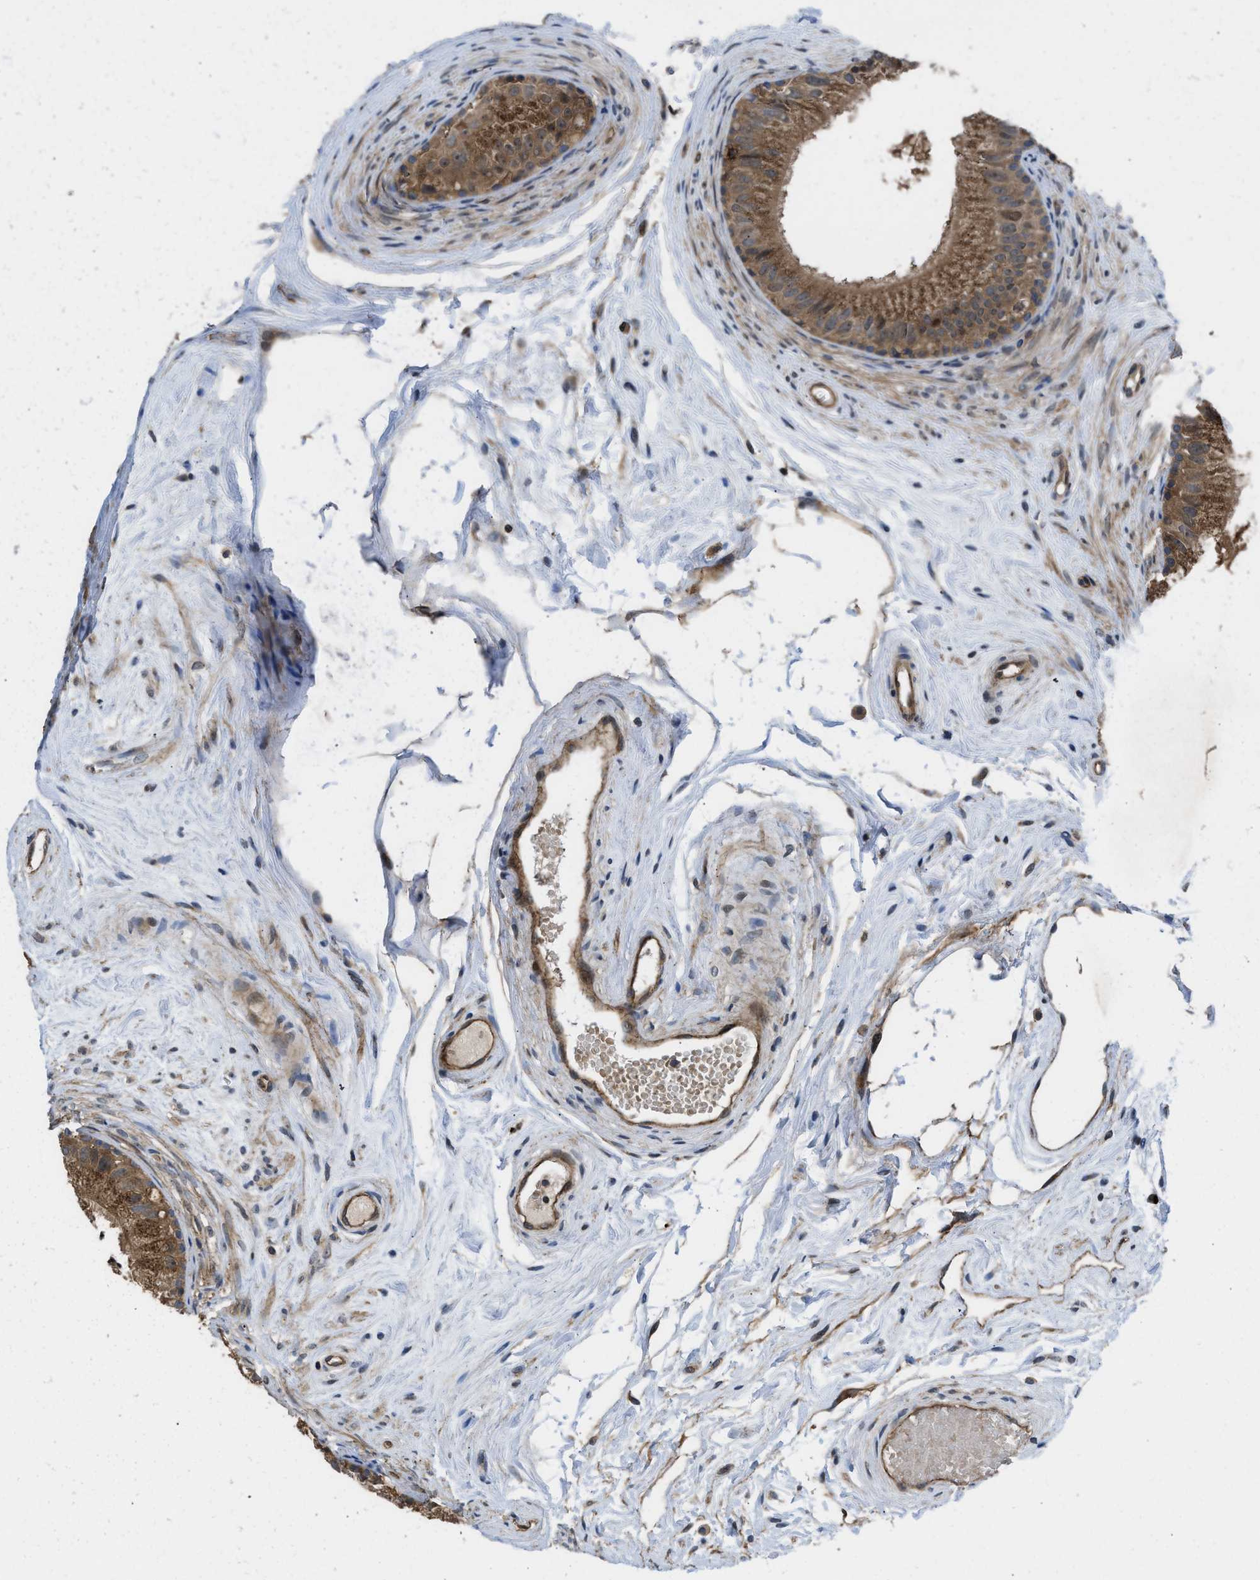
{"staining": {"intensity": "moderate", "quantity": ">75%", "location": "cytoplasmic/membranous"}, "tissue": "epididymis", "cell_type": "Glandular cells", "image_type": "normal", "snomed": [{"axis": "morphology", "description": "Normal tissue, NOS"}, {"axis": "topography", "description": "Epididymis"}], "caption": "The histopathology image shows staining of benign epididymis, revealing moderate cytoplasmic/membranous protein positivity (brown color) within glandular cells.", "gene": "GPATCH2L", "patient": {"sex": "male", "age": 56}}